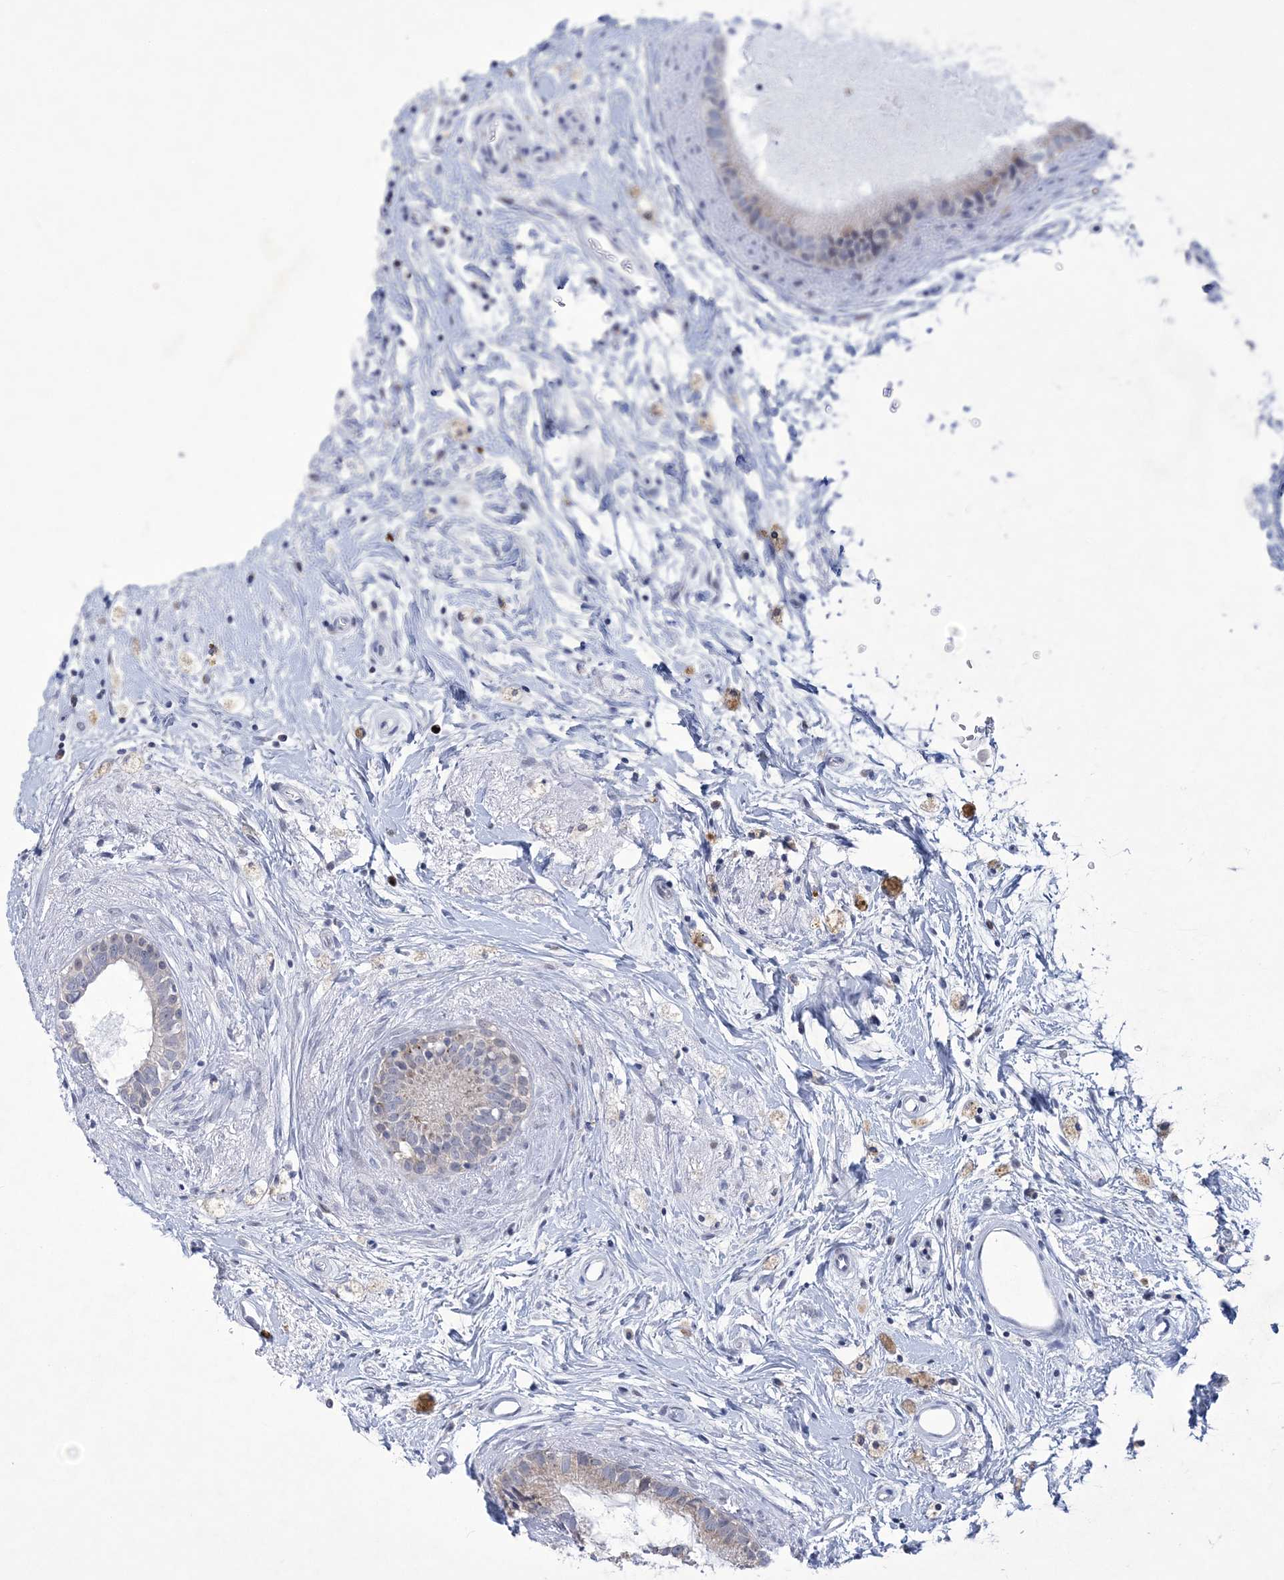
{"staining": {"intensity": "weak", "quantity": "<25%", "location": "cytoplasmic/membranous"}, "tissue": "epididymis", "cell_type": "Glandular cells", "image_type": "normal", "snomed": [{"axis": "morphology", "description": "Normal tissue, NOS"}, {"axis": "topography", "description": "Epididymis"}], "caption": "Histopathology image shows no protein staining in glandular cells of unremarkable epididymis. (DAB (3,3'-diaminobenzidine) immunohistochemistry (IHC), high magnification).", "gene": "WDR27", "patient": {"sex": "male", "age": 80}}